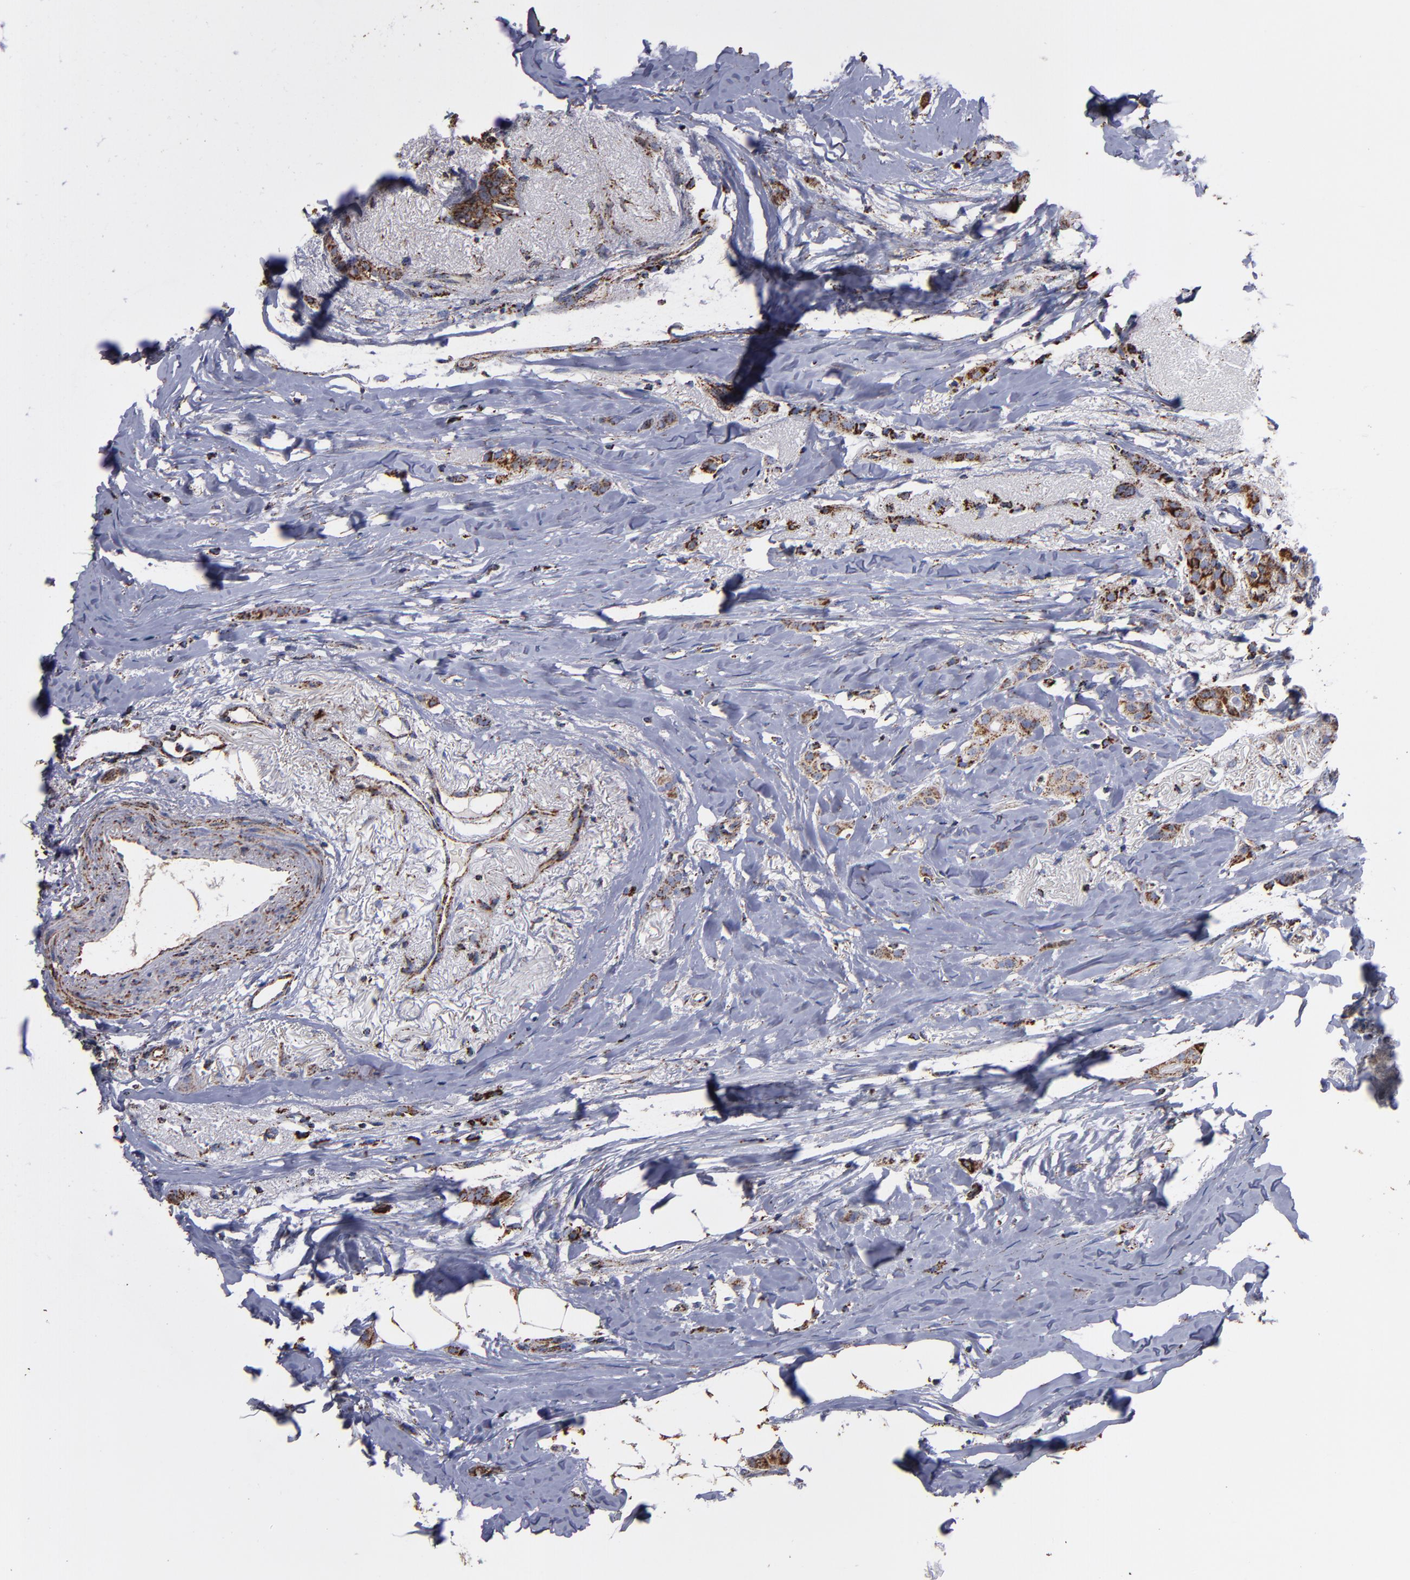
{"staining": {"intensity": "strong", "quantity": ">75%", "location": "cytoplasmic/membranous"}, "tissue": "breast cancer", "cell_type": "Tumor cells", "image_type": "cancer", "snomed": [{"axis": "morphology", "description": "Lobular carcinoma"}, {"axis": "topography", "description": "Breast"}], "caption": "Strong cytoplasmic/membranous expression for a protein is seen in approximately >75% of tumor cells of breast lobular carcinoma using IHC.", "gene": "SOD2", "patient": {"sex": "female", "age": 55}}